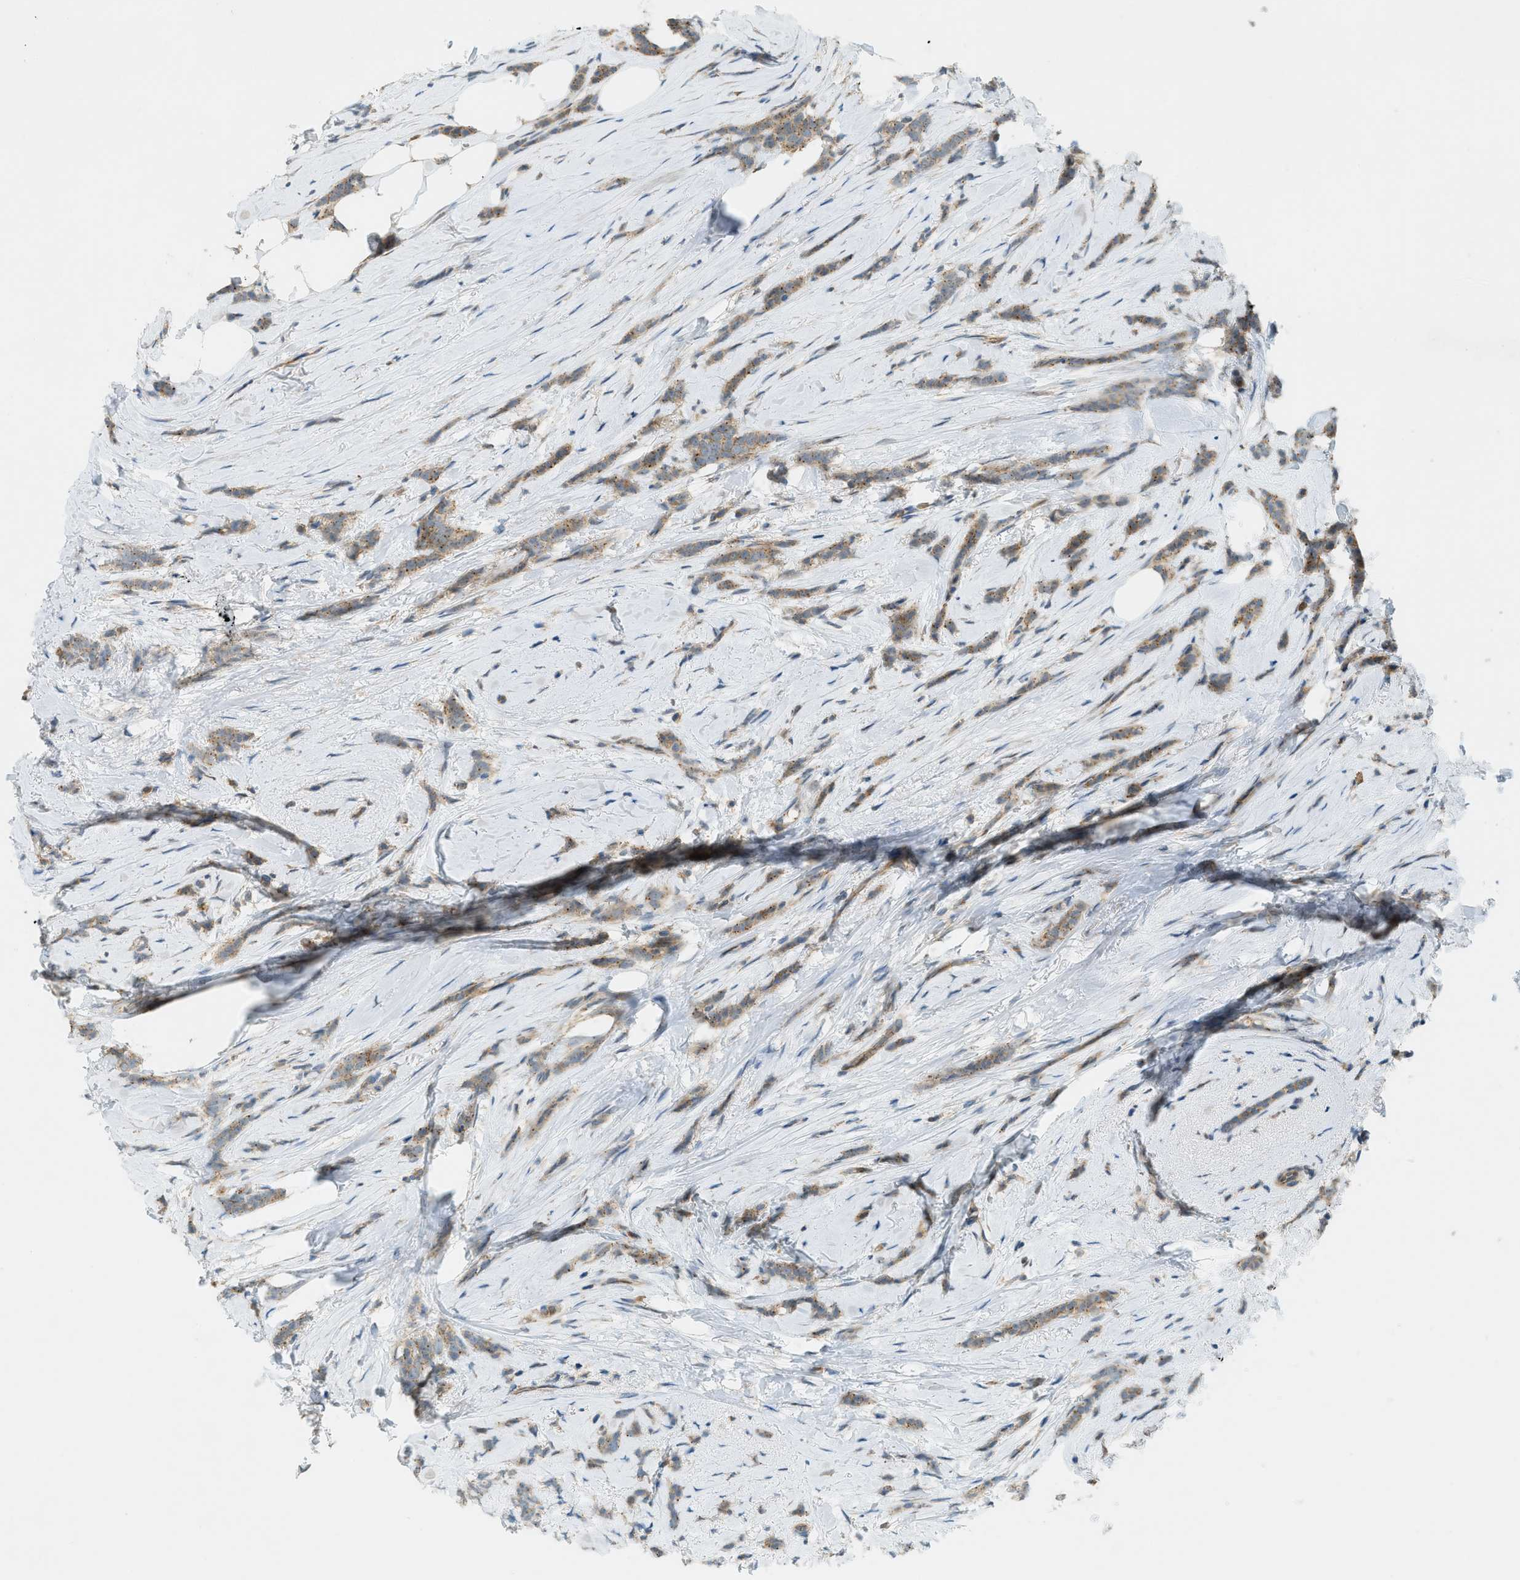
{"staining": {"intensity": "moderate", "quantity": ">75%", "location": "cytoplasmic/membranous"}, "tissue": "breast cancer", "cell_type": "Tumor cells", "image_type": "cancer", "snomed": [{"axis": "morphology", "description": "Lobular carcinoma, in situ"}, {"axis": "morphology", "description": "Lobular carcinoma"}, {"axis": "topography", "description": "Breast"}], "caption": "The image exhibits staining of lobular carcinoma in situ (breast), revealing moderate cytoplasmic/membranous protein staining (brown color) within tumor cells. (DAB = brown stain, brightfield microscopy at high magnification).", "gene": "GRK6", "patient": {"sex": "female", "age": 41}}